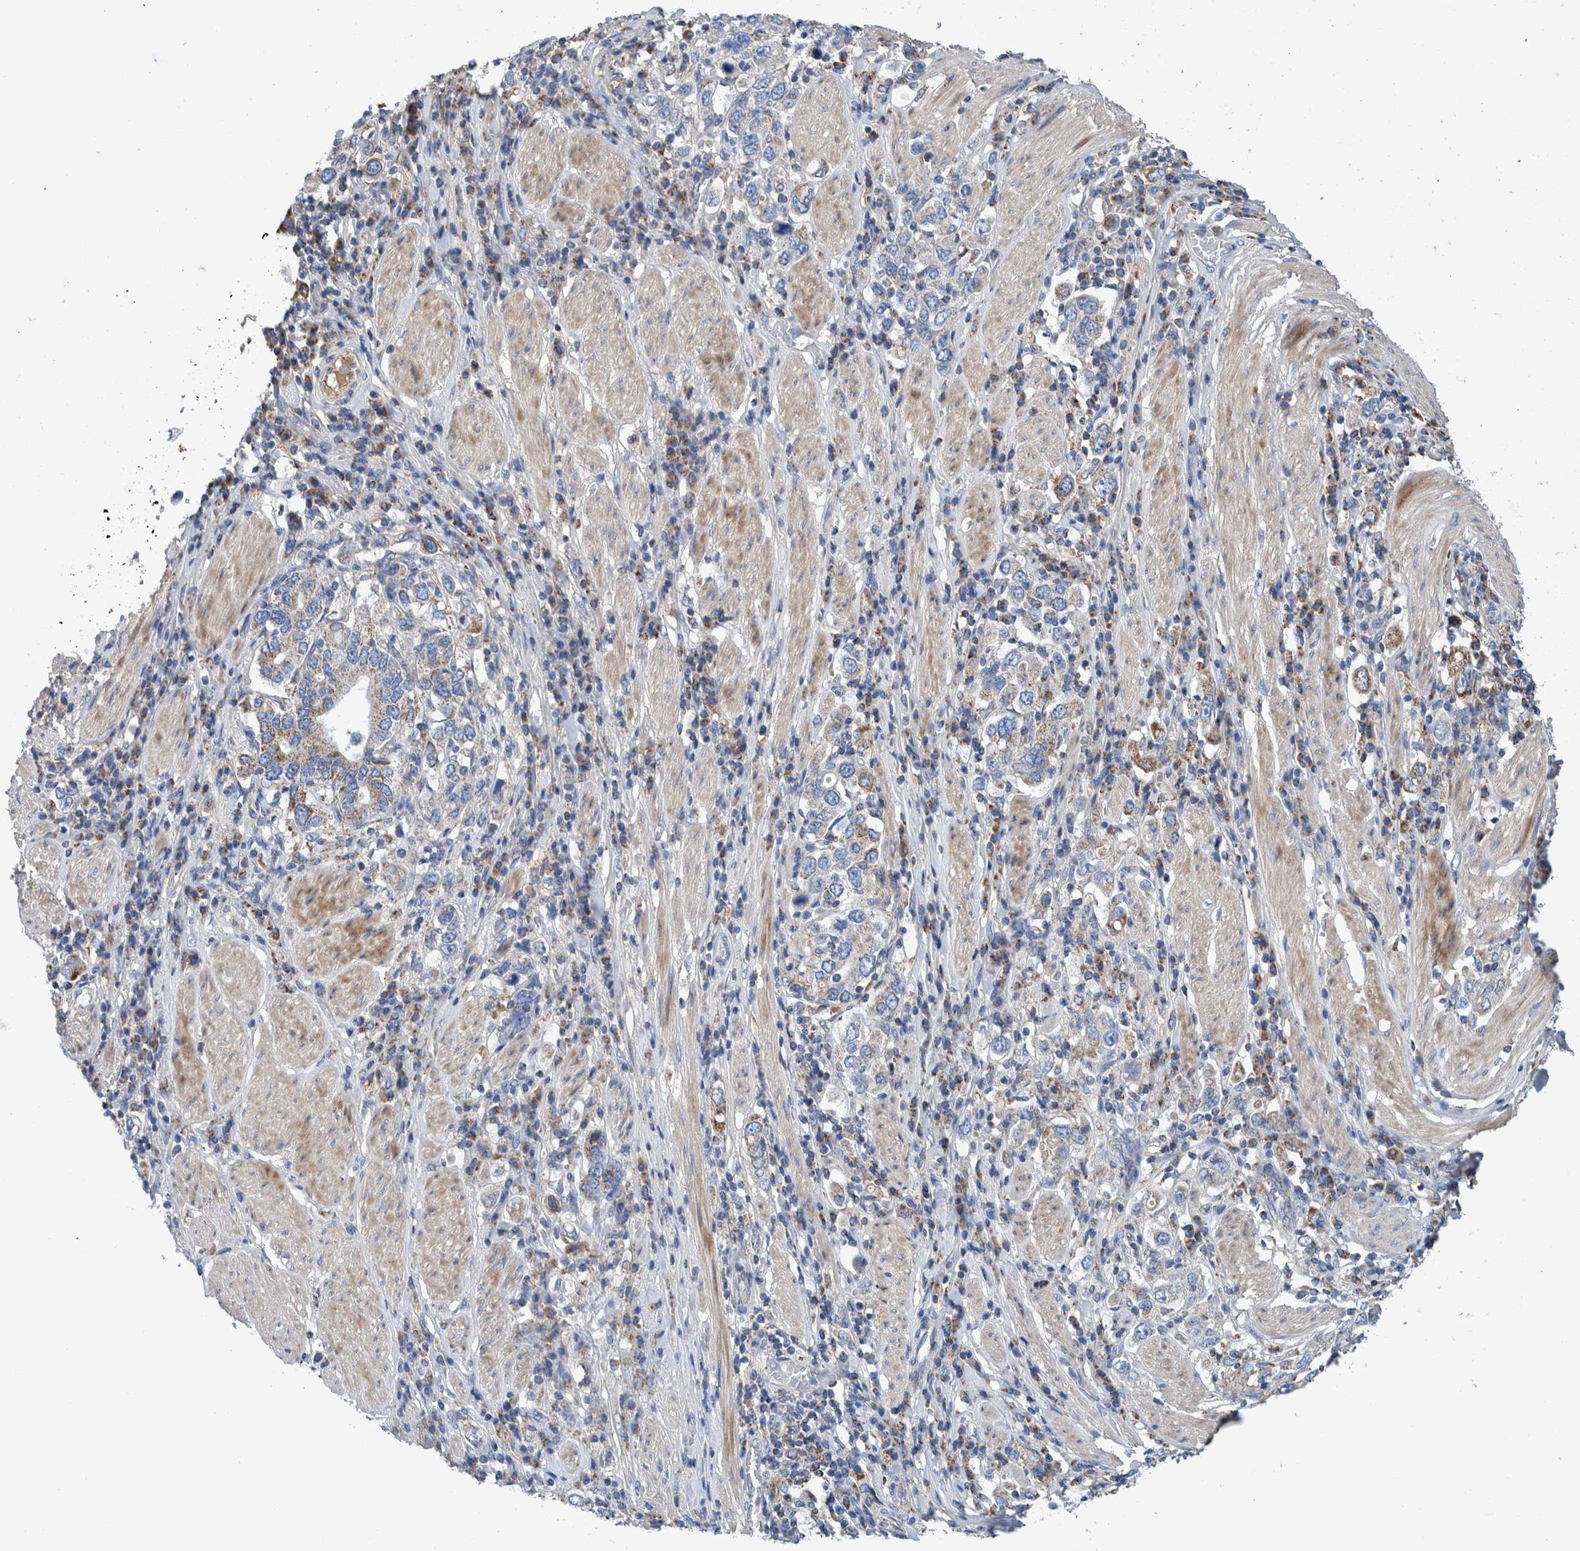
{"staining": {"intensity": "moderate", "quantity": "25%-75%", "location": "cytoplasmic/membranous"}, "tissue": "stomach cancer", "cell_type": "Tumor cells", "image_type": "cancer", "snomed": [{"axis": "morphology", "description": "Adenocarcinoma, NOS"}, {"axis": "topography", "description": "Stomach, upper"}], "caption": "Immunohistochemistry (IHC) staining of stomach cancer (adenocarcinoma), which demonstrates medium levels of moderate cytoplasmic/membranous positivity in approximately 25%-75% of tumor cells indicating moderate cytoplasmic/membranous protein expression. The staining was performed using DAB (brown) for protein detection and nuclei were counterstained in hematoxylin (blue).", "gene": "DECR1", "patient": {"sex": "male", "age": 62}}